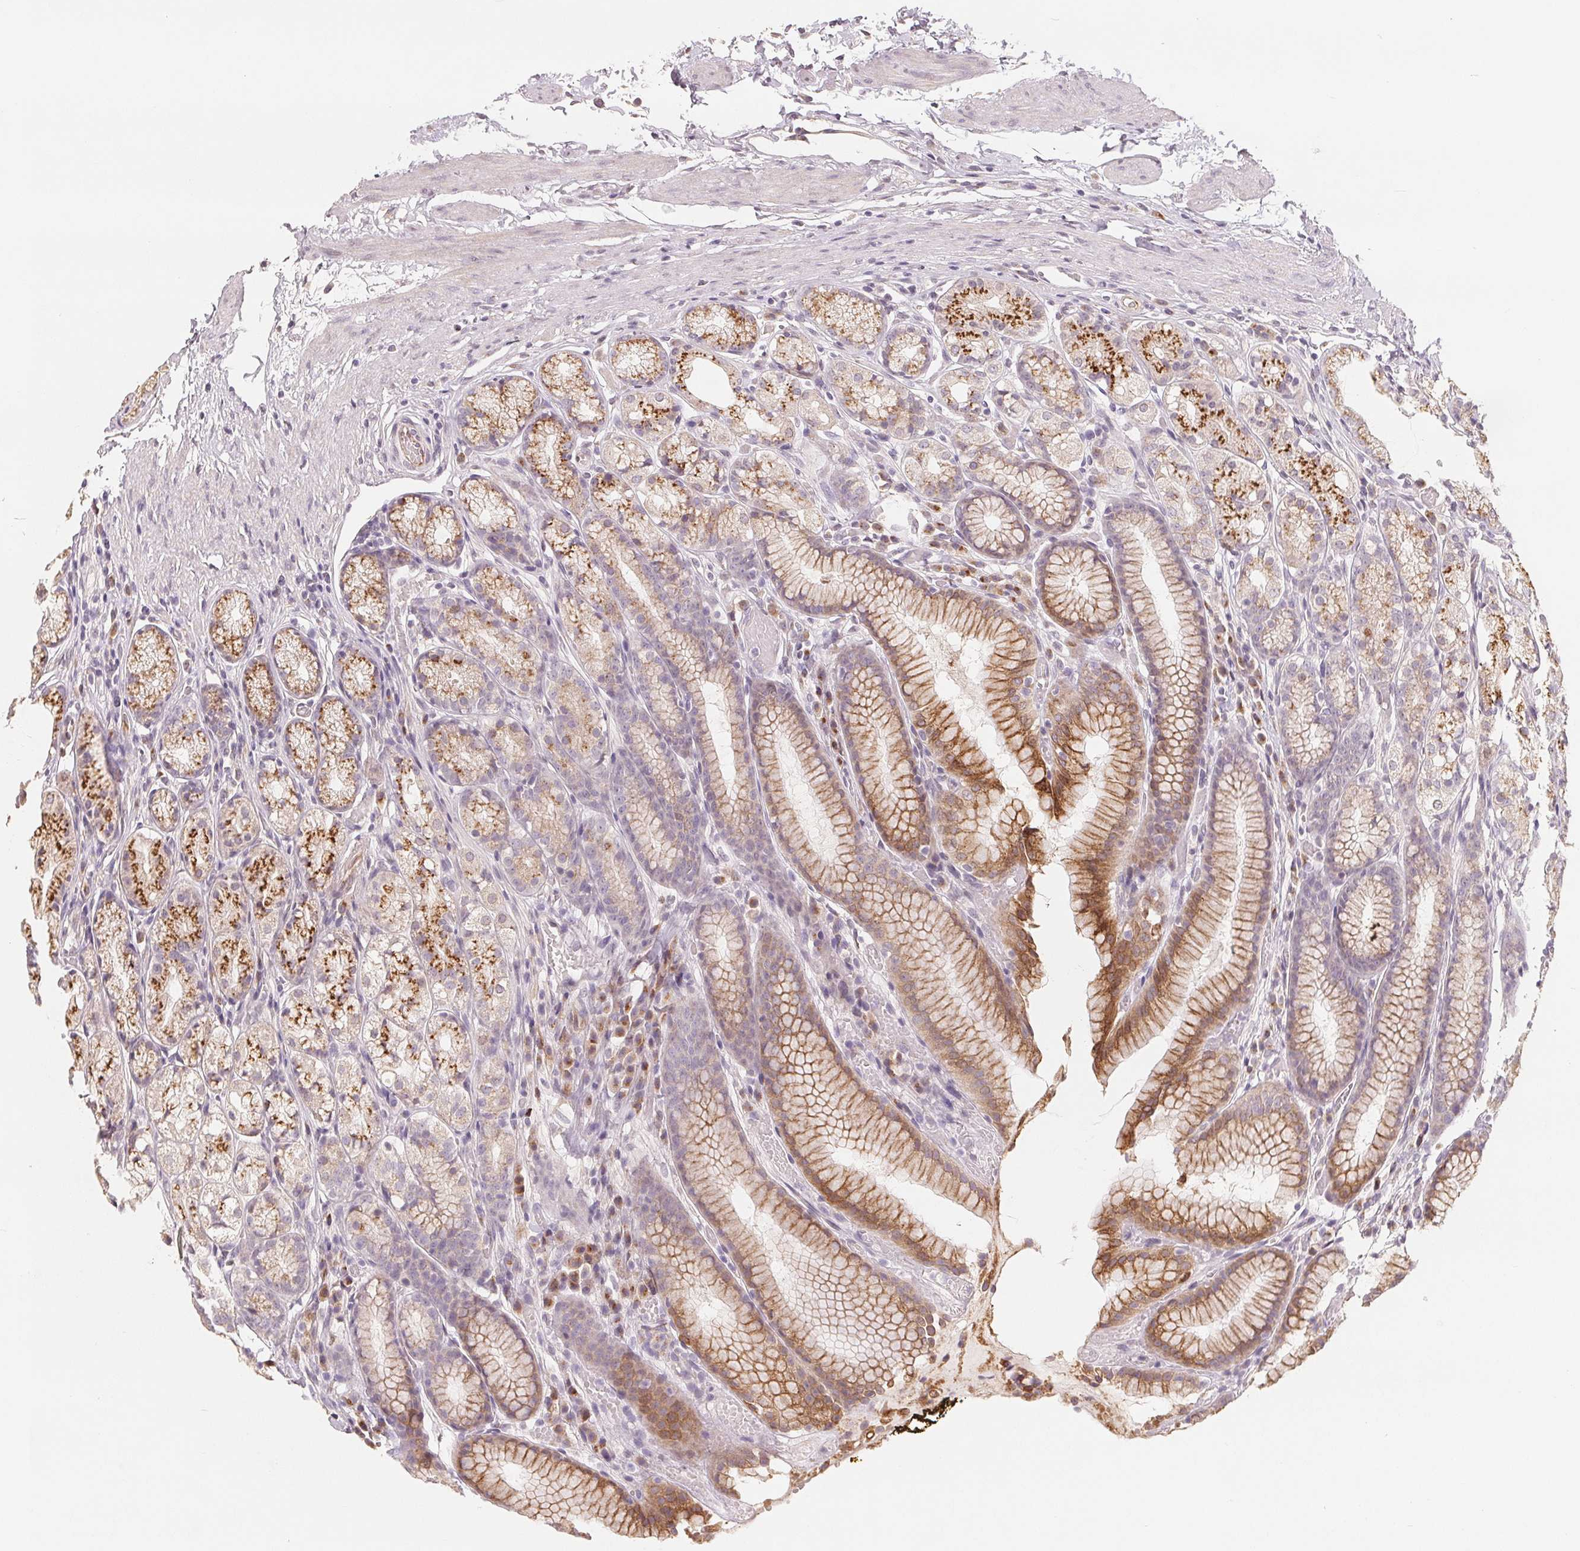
{"staining": {"intensity": "moderate", "quantity": ">75%", "location": "cytoplasmic/membranous"}, "tissue": "stomach", "cell_type": "Glandular cells", "image_type": "normal", "snomed": [{"axis": "morphology", "description": "Normal tissue, NOS"}, {"axis": "topography", "description": "Stomach"}], "caption": "DAB immunohistochemical staining of normal human stomach reveals moderate cytoplasmic/membranous protein staining in approximately >75% of glandular cells. (DAB = brown stain, brightfield microscopy at high magnification).", "gene": "TMSB15B", "patient": {"sex": "male", "age": 70}}